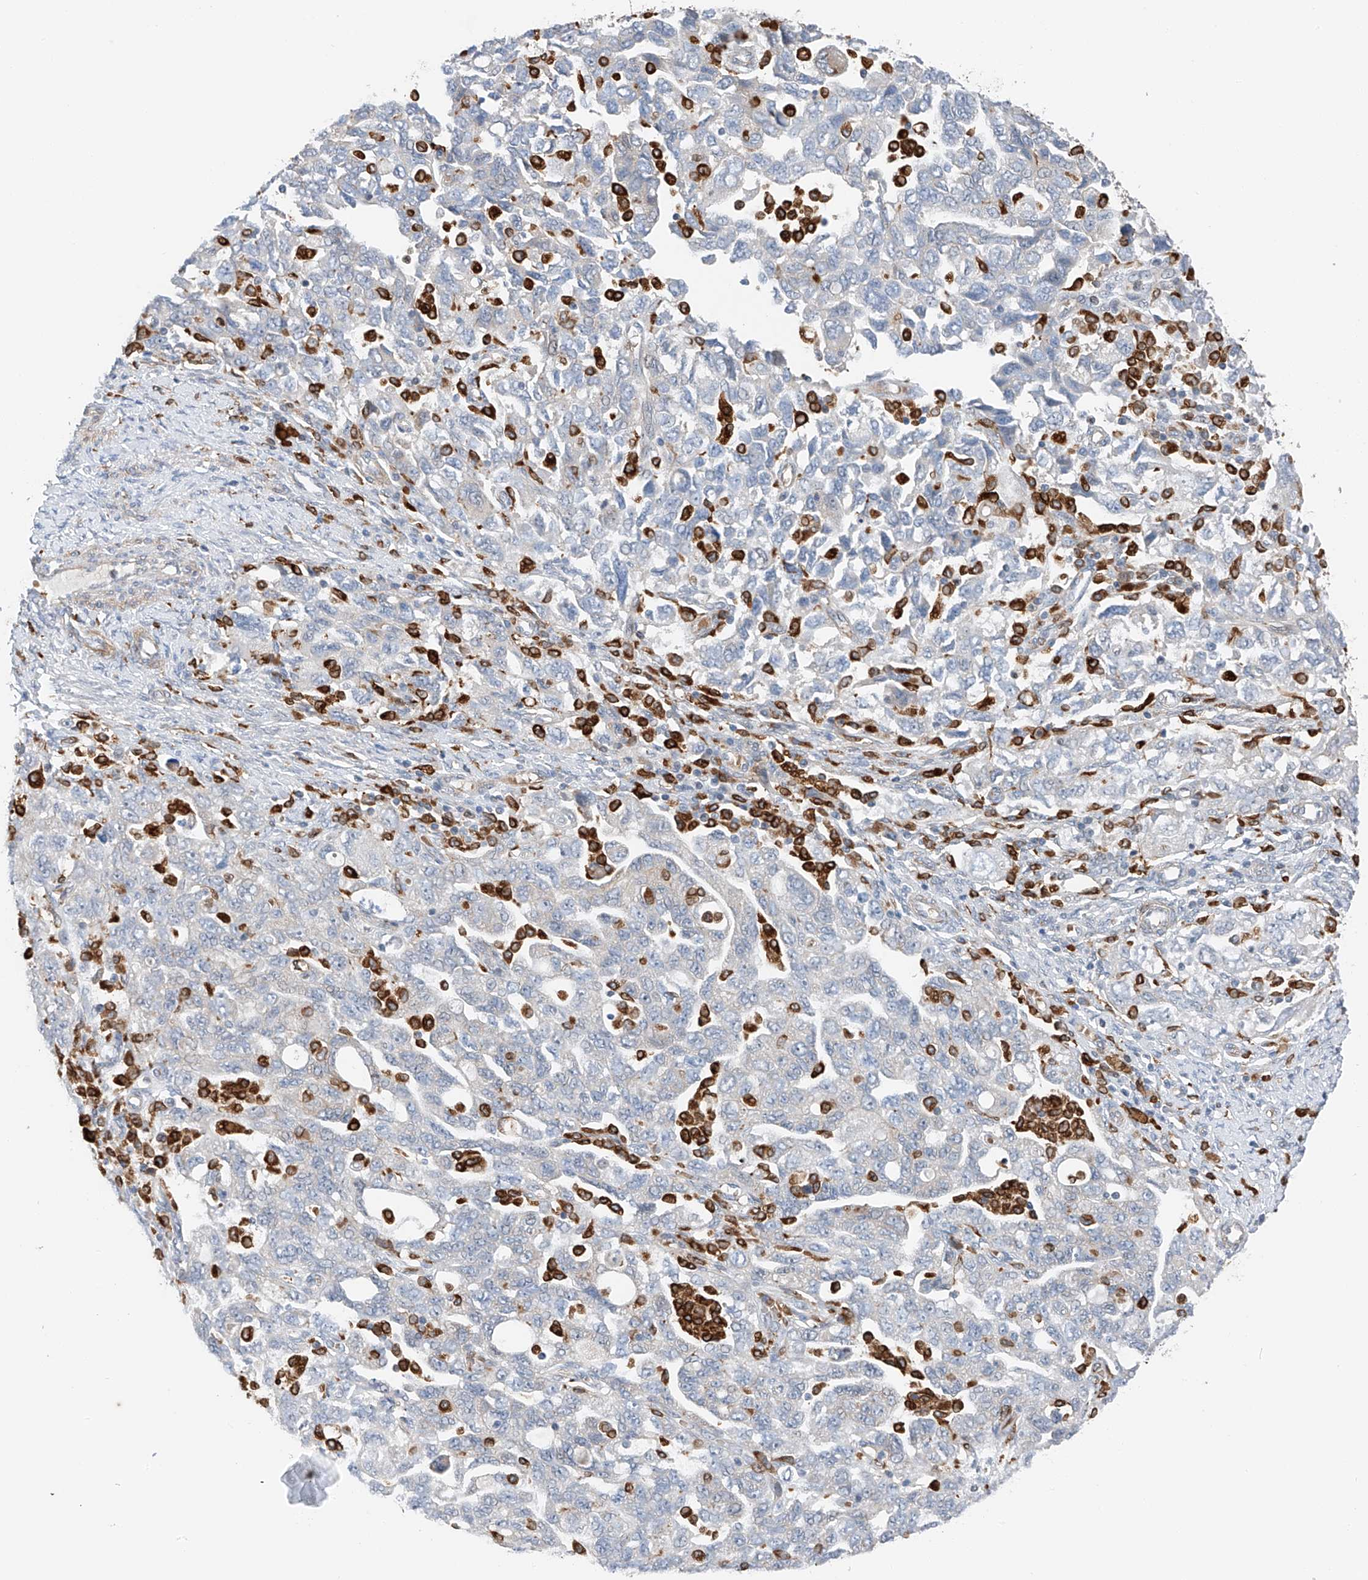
{"staining": {"intensity": "negative", "quantity": "none", "location": "none"}, "tissue": "ovarian cancer", "cell_type": "Tumor cells", "image_type": "cancer", "snomed": [{"axis": "morphology", "description": "Carcinoma, NOS"}, {"axis": "morphology", "description": "Cystadenocarcinoma, serous, NOS"}, {"axis": "topography", "description": "Ovary"}], "caption": "High power microscopy image of an IHC histopathology image of carcinoma (ovarian), revealing no significant expression in tumor cells.", "gene": "TBXAS1", "patient": {"sex": "female", "age": 69}}